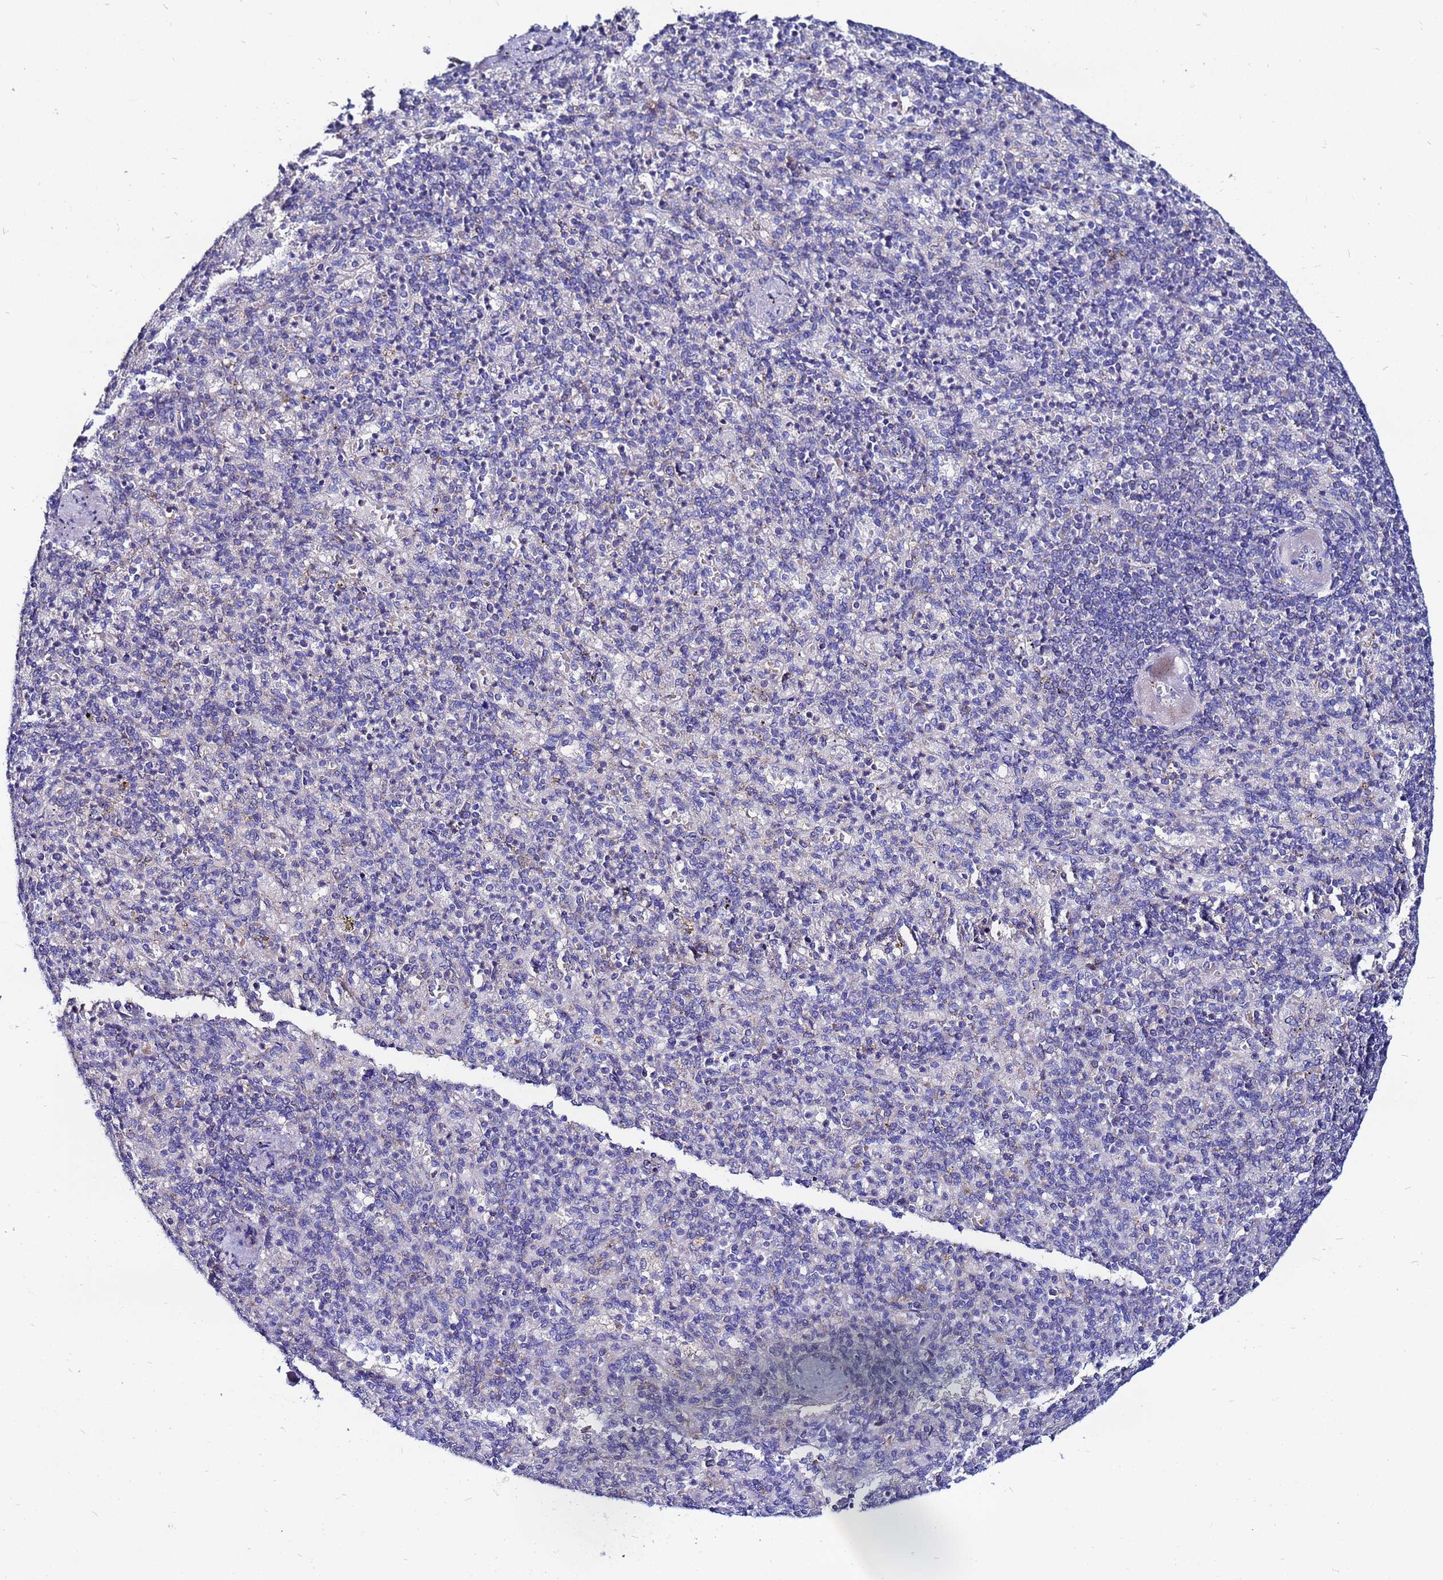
{"staining": {"intensity": "negative", "quantity": "none", "location": "none"}, "tissue": "spleen", "cell_type": "Cells in red pulp", "image_type": "normal", "snomed": [{"axis": "morphology", "description": "Normal tissue, NOS"}, {"axis": "topography", "description": "Spleen"}], "caption": "The micrograph exhibits no staining of cells in red pulp in benign spleen.", "gene": "FAHD2A", "patient": {"sex": "female", "age": 74}}